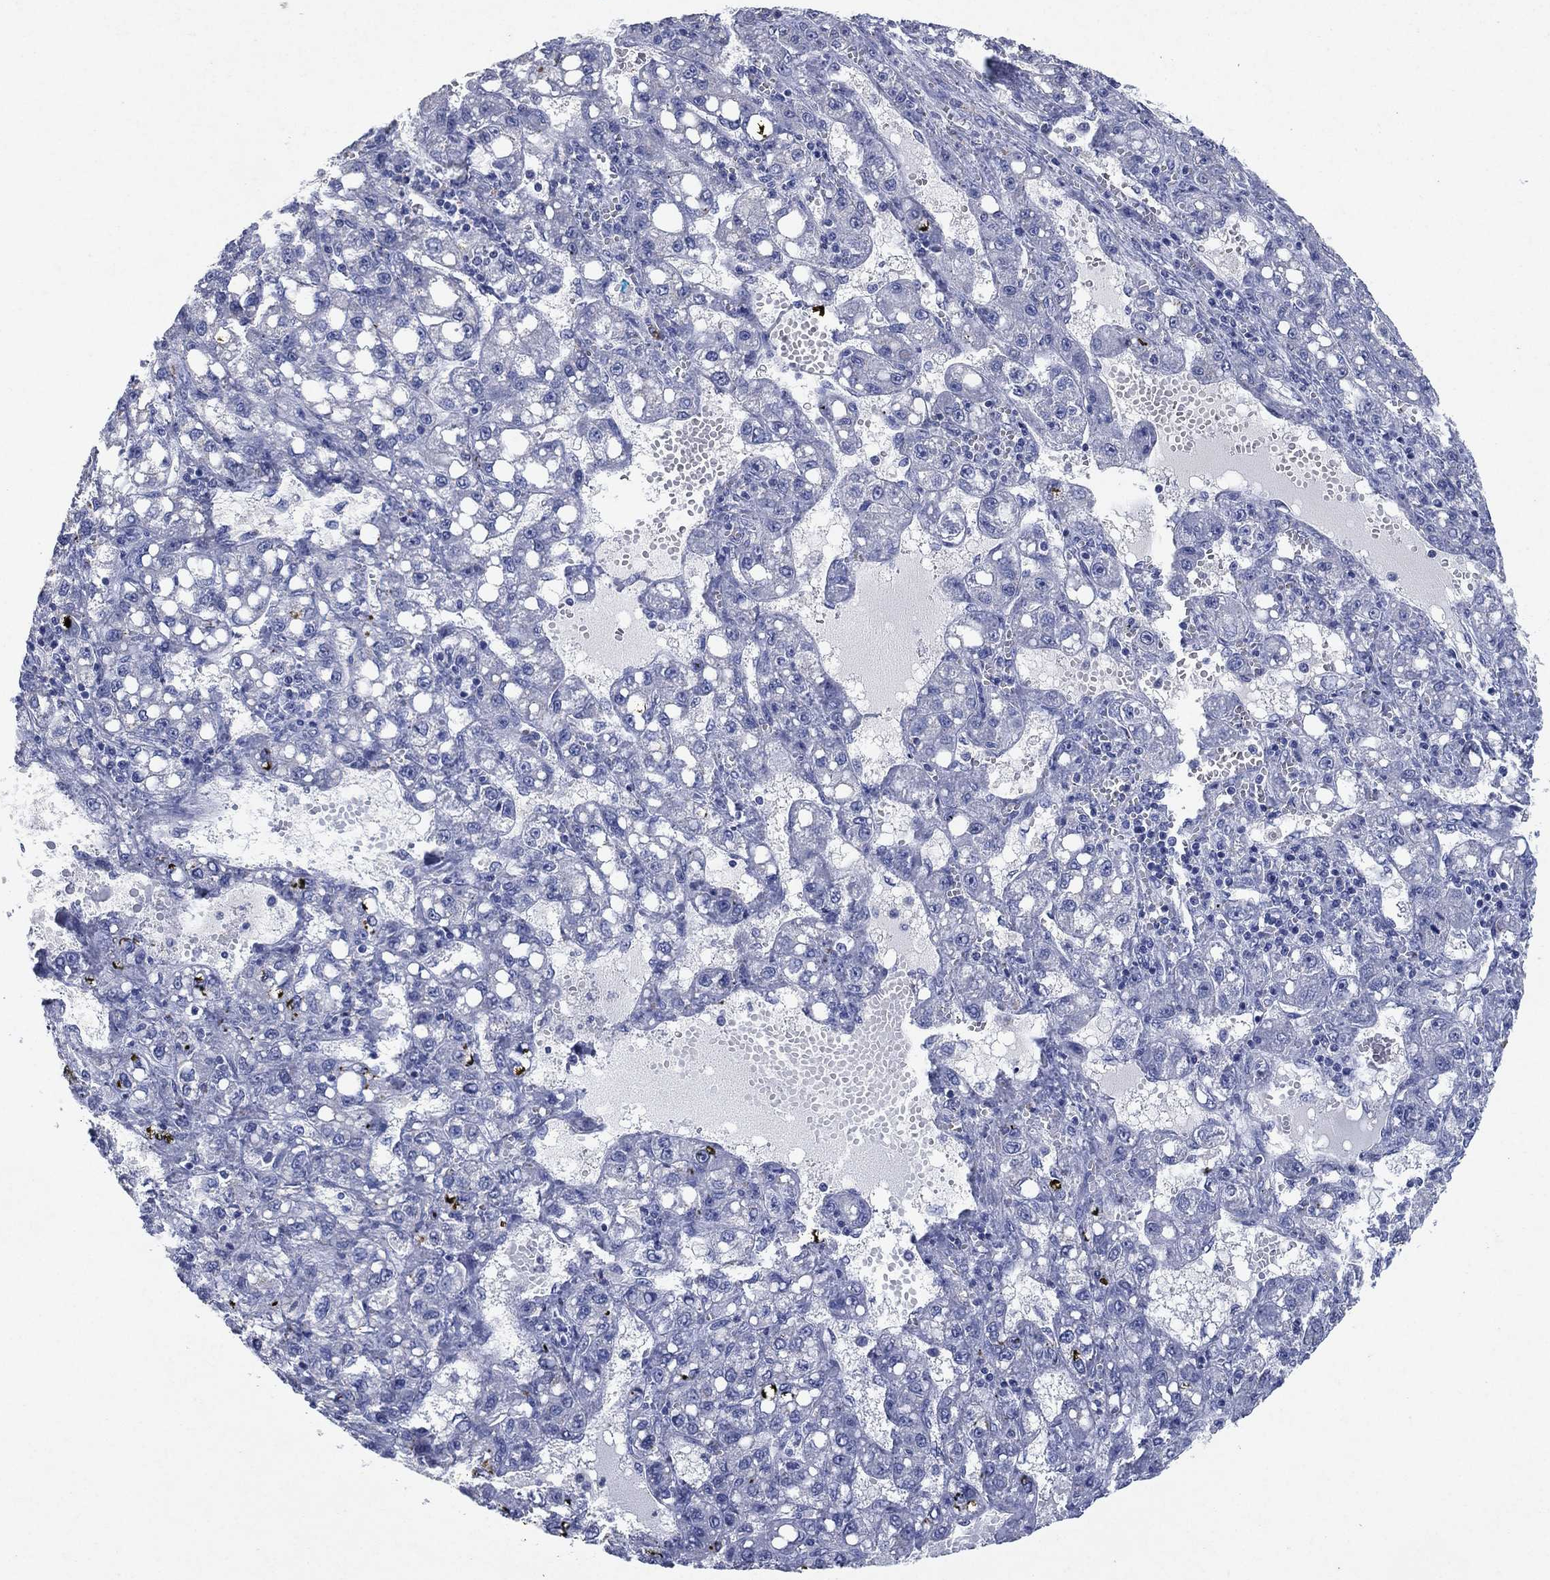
{"staining": {"intensity": "negative", "quantity": "none", "location": "none"}, "tissue": "liver cancer", "cell_type": "Tumor cells", "image_type": "cancer", "snomed": [{"axis": "morphology", "description": "Carcinoma, Hepatocellular, NOS"}, {"axis": "topography", "description": "Liver"}], "caption": "An immunohistochemistry histopathology image of hepatocellular carcinoma (liver) is shown. There is no staining in tumor cells of hepatocellular carcinoma (liver). (Immunohistochemistry, brightfield microscopy, high magnification).", "gene": "FSCN2", "patient": {"sex": "female", "age": 65}}